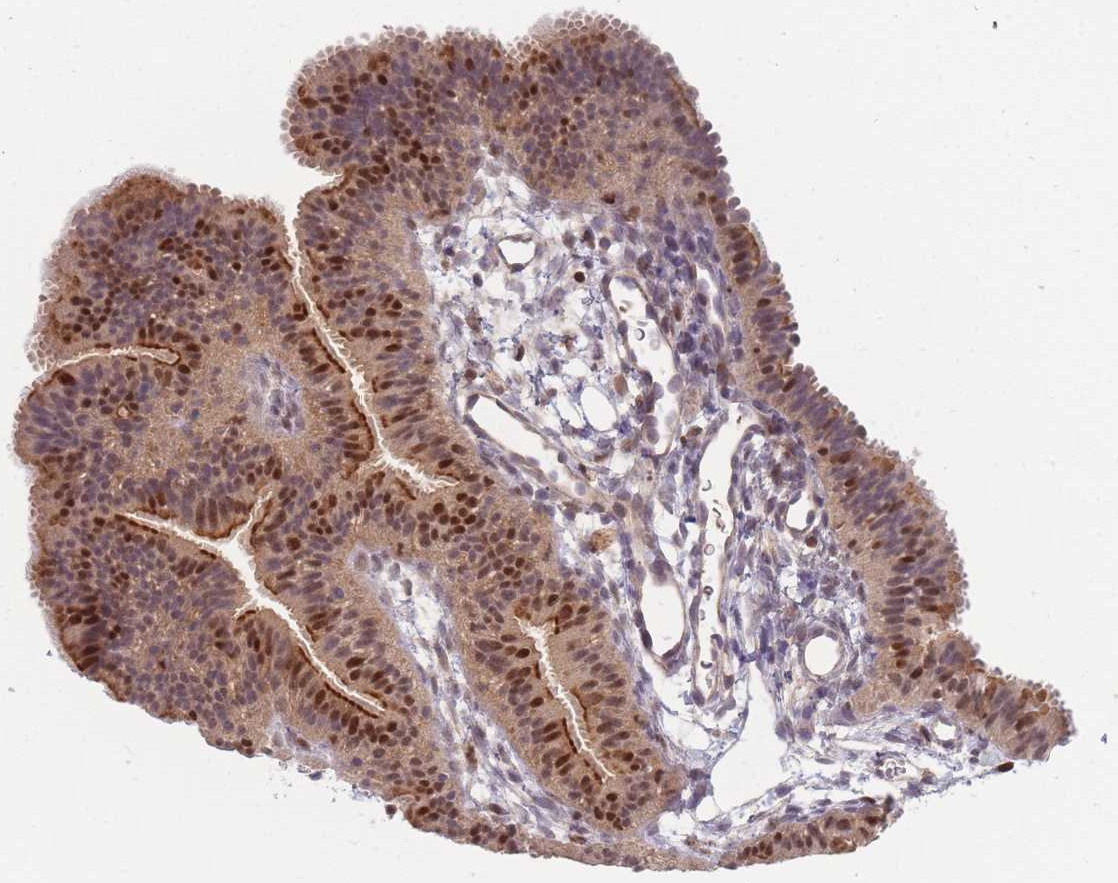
{"staining": {"intensity": "strong", "quantity": "25%-75%", "location": "cytoplasmic/membranous,nuclear"}, "tissue": "fallopian tube", "cell_type": "Glandular cells", "image_type": "normal", "snomed": [{"axis": "morphology", "description": "Normal tissue, NOS"}, {"axis": "topography", "description": "Fallopian tube"}], "caption": "Immunohistochemical staining of benign fallopian tube shows high levels of strong cytoplasmic/membranous,nuclear positivity in approximately 25%-75% of glandular cells.", "gene": "FAM153A", "patient": {"sex": "female", "age": 35}}